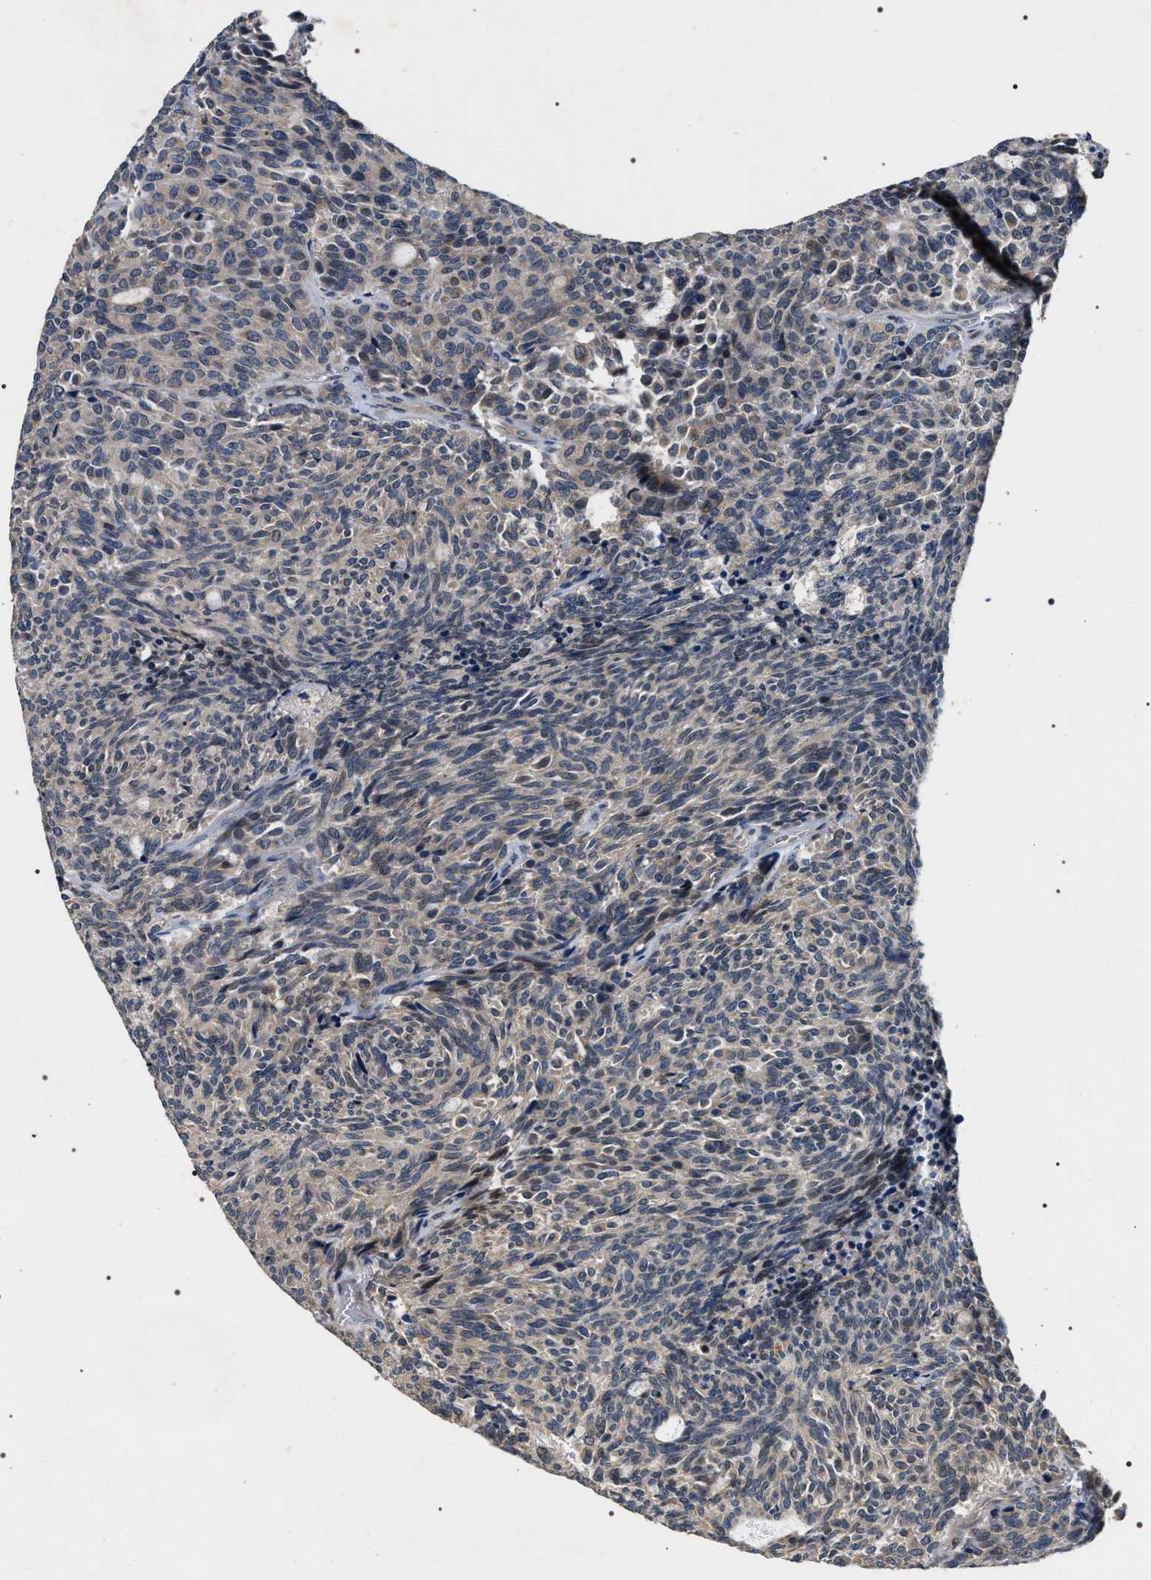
{"staining": {"intensity": "negative", "quantity": "none", "location": "none"}, "tissue": "carcinoid", "cell_type": "Tumor cells", "image_type": "cancer", "snomed": [{"axis": "morphology", "description": "Carcinoid, malignant, NOS"}, {"axis": "topography", "description": "Small intestine"}], "caption": "Photomicrograph shows no protein expression in tumor cells of malignant carcinoid tissue.", "gene": "IFT81", "patient": {"sex": "male", "age": 60}}